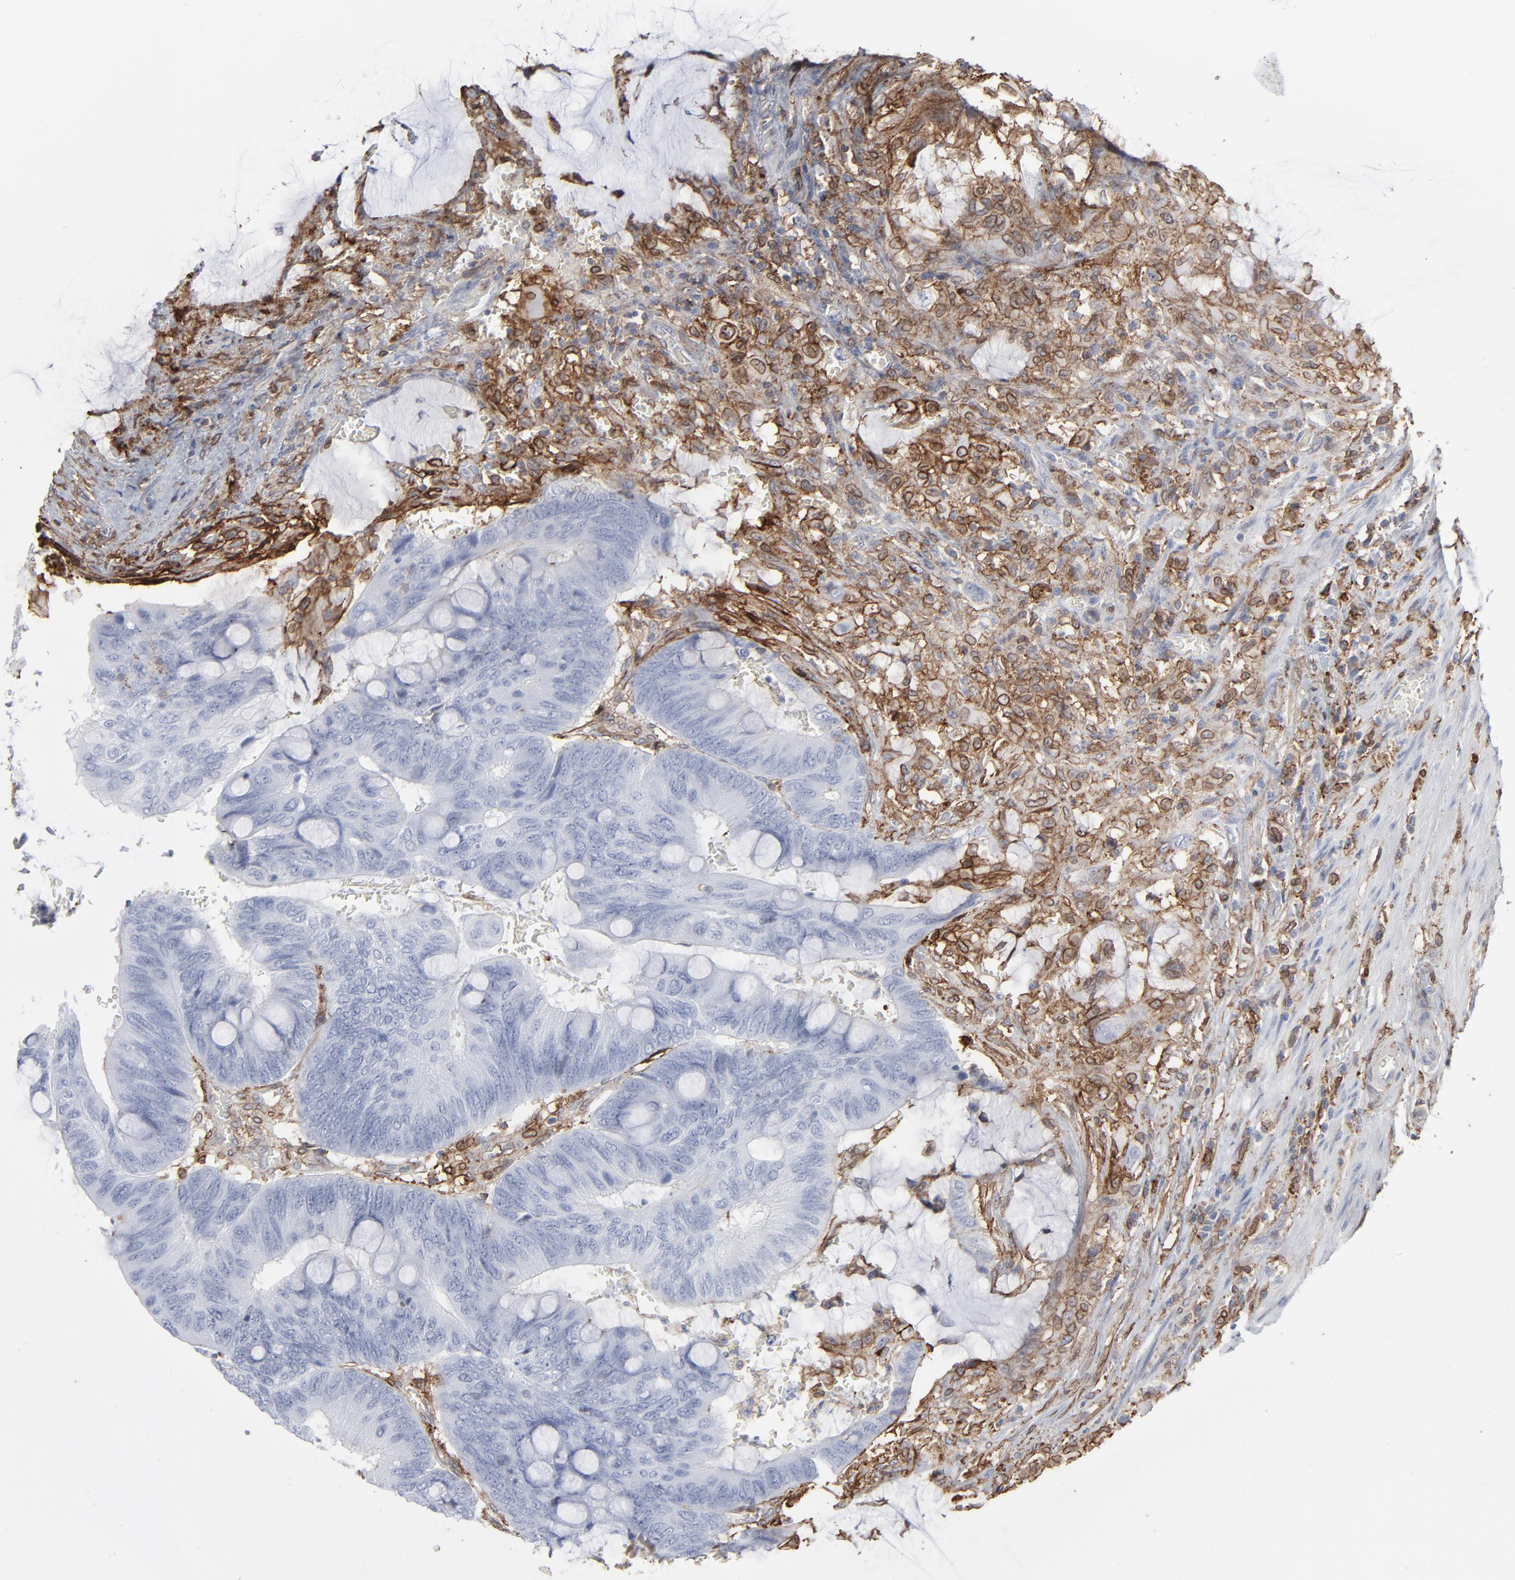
{"staining": {"intensity": "negative", "quantity": "none", "location": "none"}, "tissue": "colorectal cancer", "cell_type": "Tumor cells", "image_type": "cancer", "snomed": [{"axis": "morphology", "description": "Normal tissue, NOS"}, {"axis": "morphology", "description": "Adenocarcinoma, NOS"}, {"axis": "topography", "description": "Rectum"}], "caption": "Protein analysis of adenocarcinoma (colorectal) demonstrates no significant staining in tumor cells. (Stains: DAB (3,3'-diaminobenzidine) IHC with hematoxylin counter stain, Microscopy: brightfield microscopy at high magnification).", "gene": "ANXA5", "patient": {"sex": "male", "age": 92}}